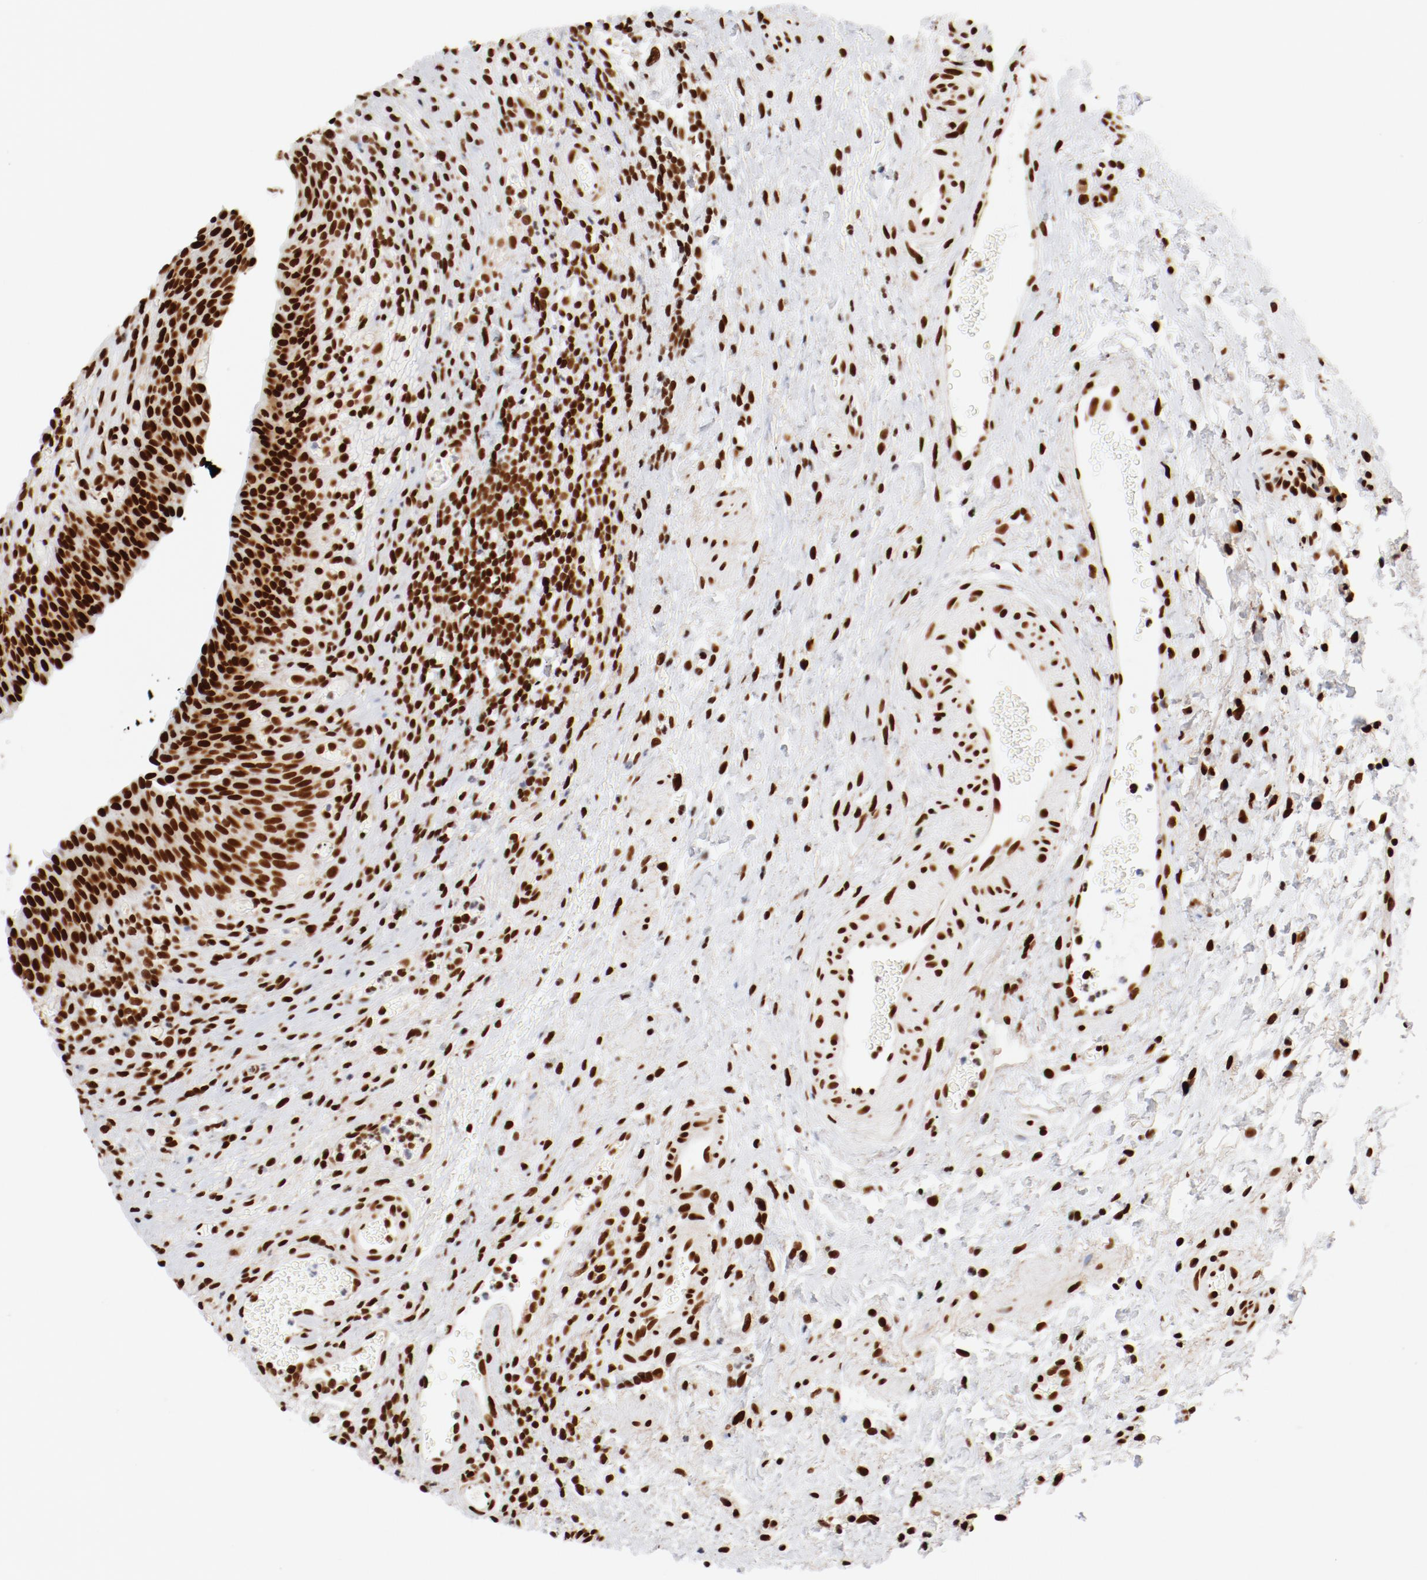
{"staining": {"intensity": "strong", "quantity": ">75%", "location": "nuclear"}, "tissue": "urinary bladder", "cell_type": "Urothelial cells", "image_type": "normal", "snomed": [{"axis": "morphology", "description": "Normal tissue, NOS"}, {"axis": "morphology", "description": "Urothelial carcinoma, High grade"}, {"axis": "topography", "description": "Urinary bladder"}], "caption": "Protein expression analysis of unremarkable human urinary bladder reveals strong nuclear positivity in approximately >75% of urothelial cells. The staining is performed using DAB brown chromogen to label protein expression. The nuclei are counter-stained blue using hematoxylin.", "gene": "CTBP1", "patient": {"sex": "male", "age": 51}}